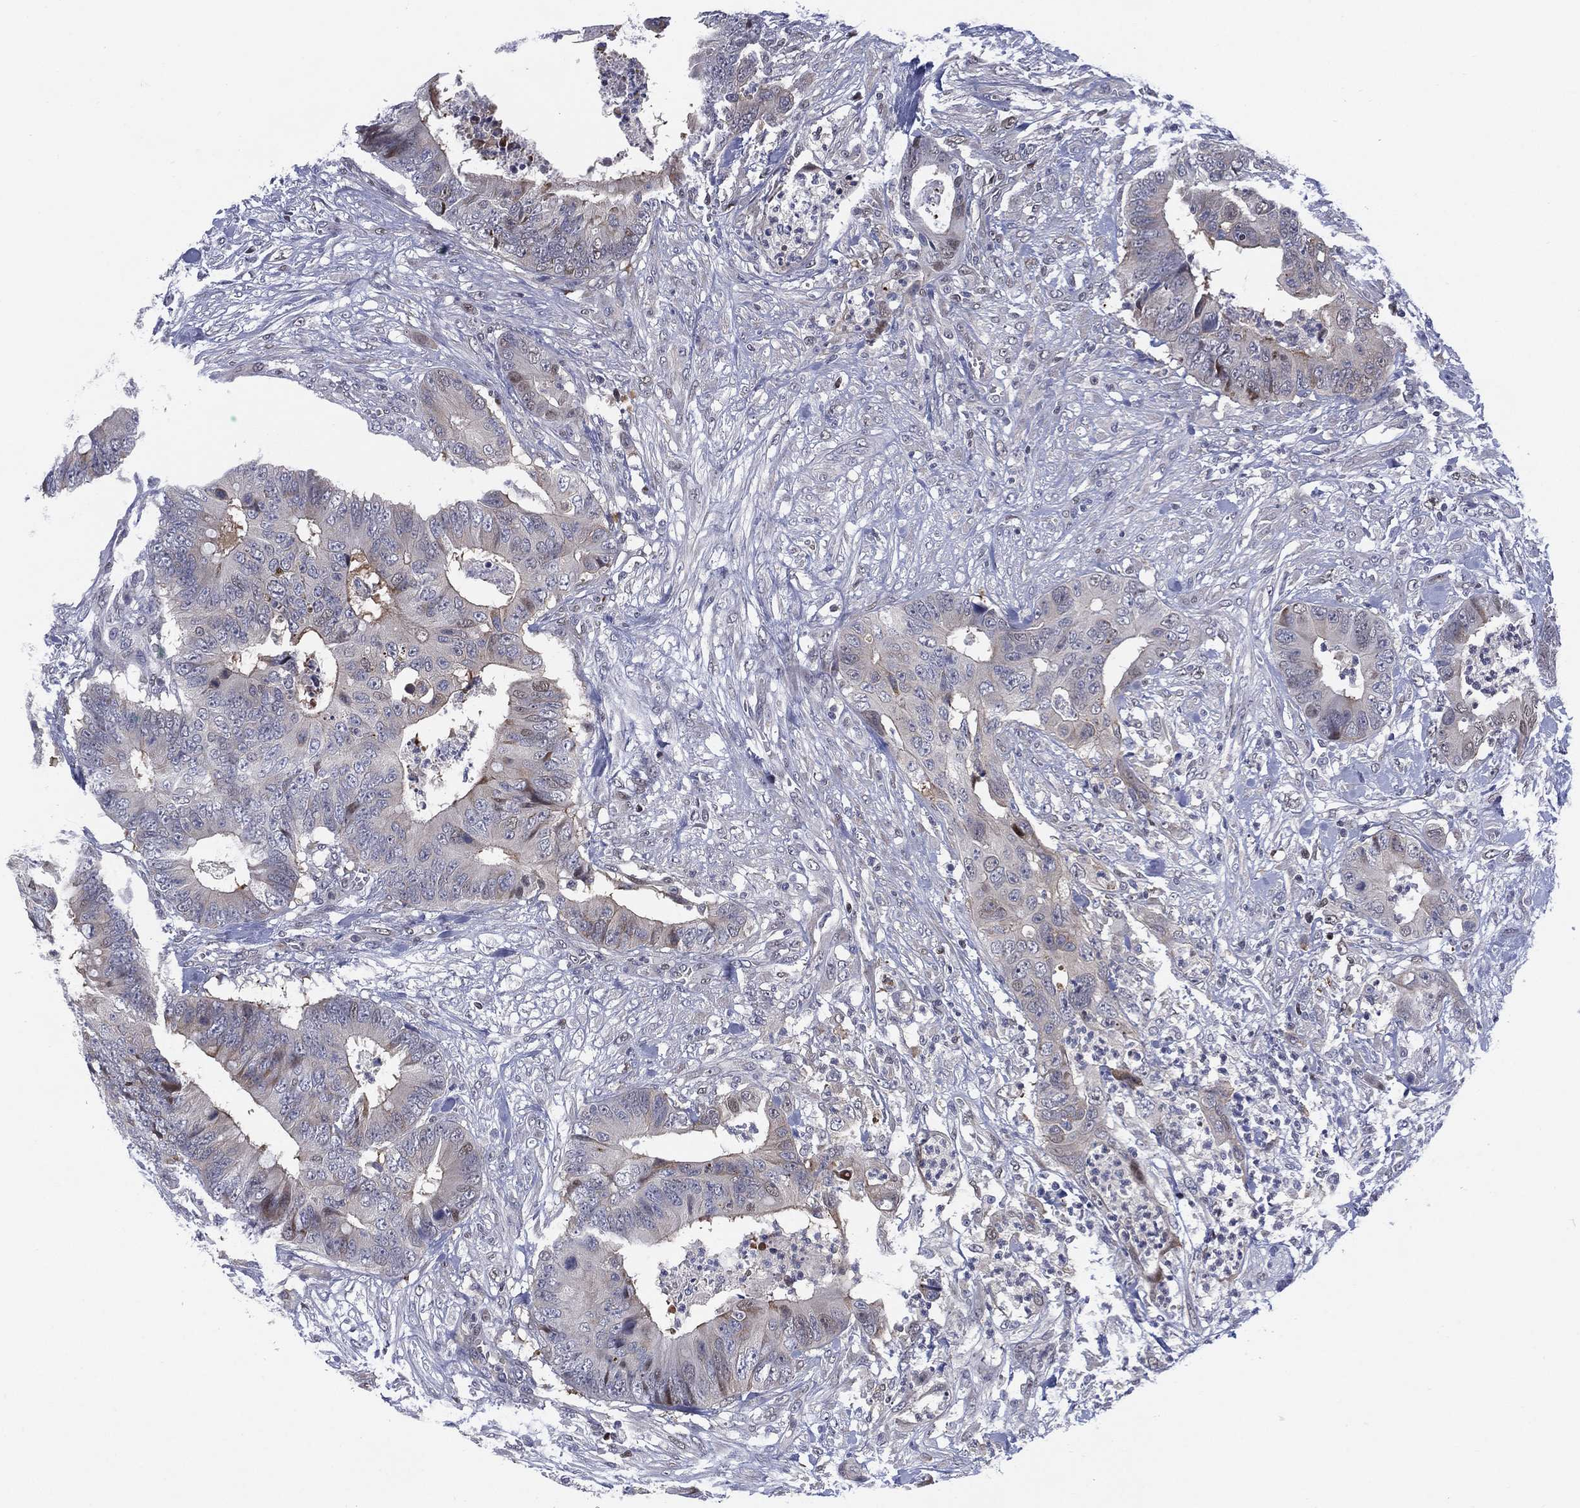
{"staining": {"intensity": "weak", "quantity": "<25%", "location": "cytoplasmic/membranous"}, "tissue": "colorectal cancer", "cell_type": "Tumor cells", "image_type": "cancer", "snomed": [{"axis": "morphology", "description": "Adenocarcinoma, NOS"}, {"axis": "topography", "description": "Colon"}], "caption": "An image of human colorectal adenocarcinoma is negative for staining in tumor cells.", "gene": "SLC4A4", "patient": {"sex": "male", "age": 84}}